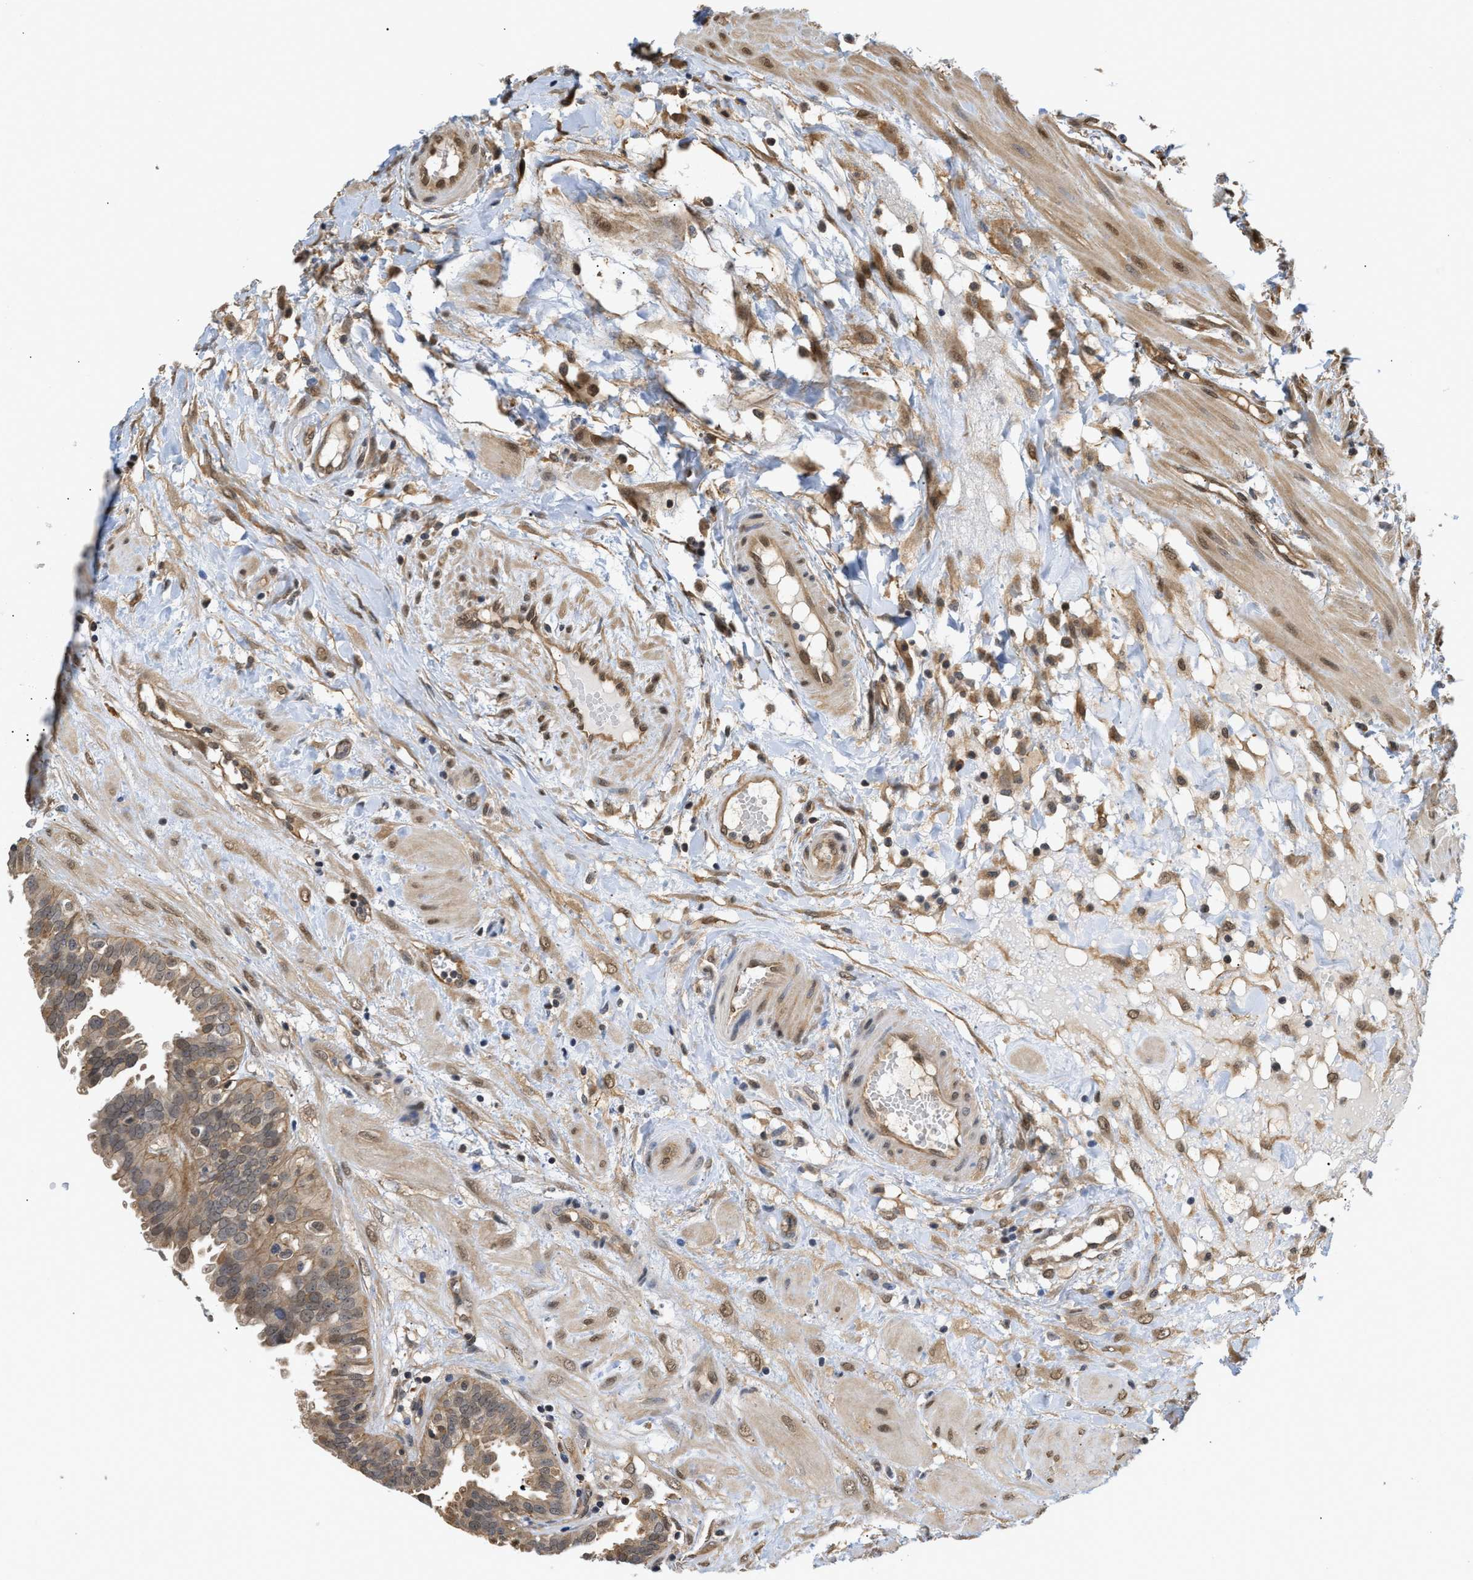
{"staining": {"intensity": "moderate", "quantity": ">75%", "location": "cytoplasmic/membranous,nuclear"}, "tissue": "seminal vesicle", "cell_type": "Glandular cells", "image_type": "normal", "snomed": [{"axis": "morphology", "description": "Normal tissue, NOS"}, {"axis": "morphology", "description": "Adenocarcinoma, High grade"}, {"axis": "topography", "description": "Prostate"}, {"axis": "topography", "description": "Seminal veicle"}], "caption": "Human seminal vesicle stained for a protein (brown) exhibits moderate cytoplasmic/membranous,nuclear positive expression in approximately >75% of glandular cells.", "gene": "SCAI", "patient": {"sex": "male", "age": 55}}